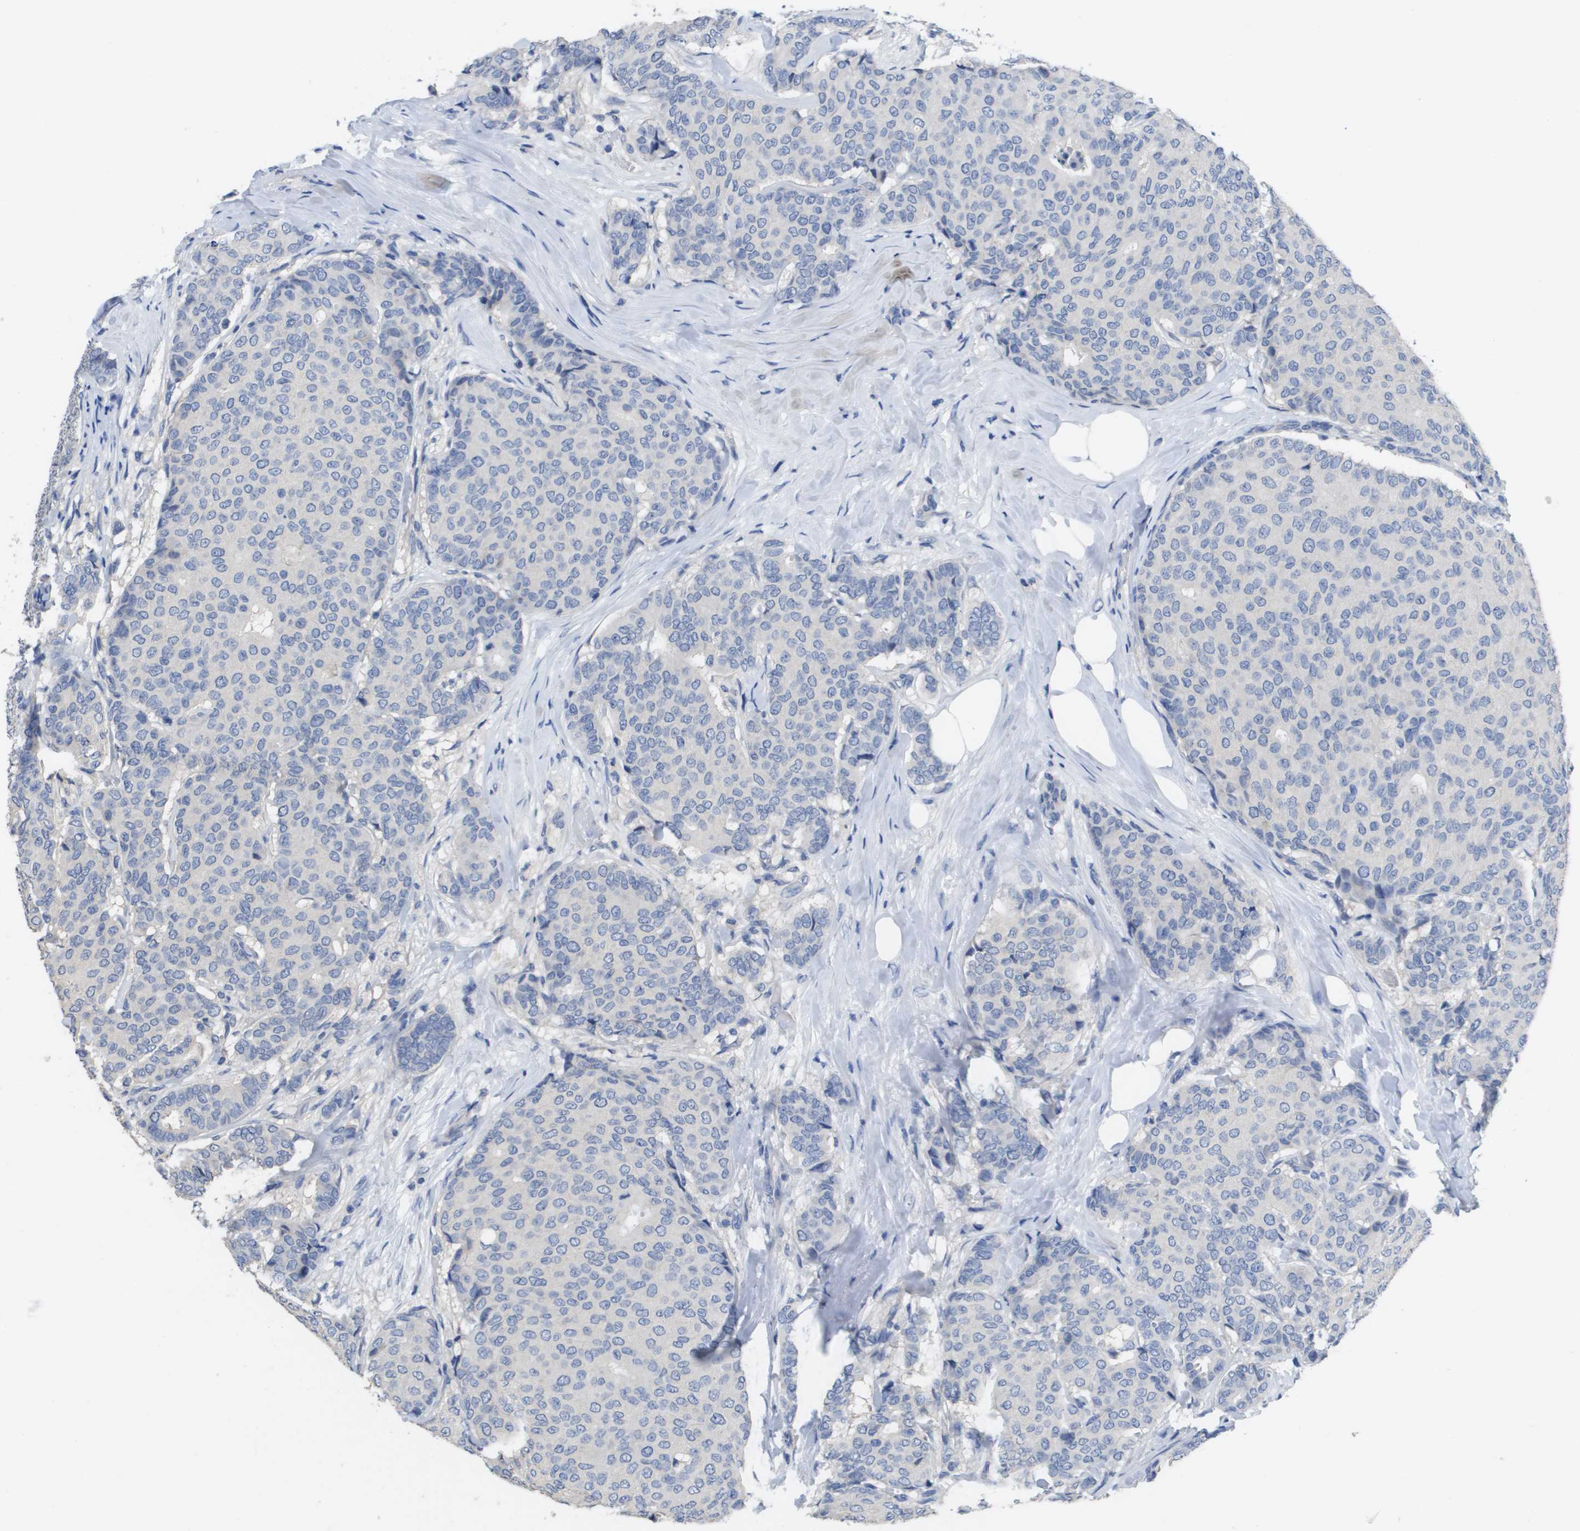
{"staining": {"intensity": "negative", "quantity": "none", "location": "none"}, "tissue": "breast cancer", "cell_type": "Tumor cells", "image_type": "cancer", "snomed": [{"axis": "morphology", "description": "Duct carcinoma"}, {"axis": "topography", "description": "Breast"}], "caption": "Photomicrograph shows no protein positivity in tumor cells of breast cancer tissue.", "gene": "CA9", "patient": {"sex": "female", "age": 75}}